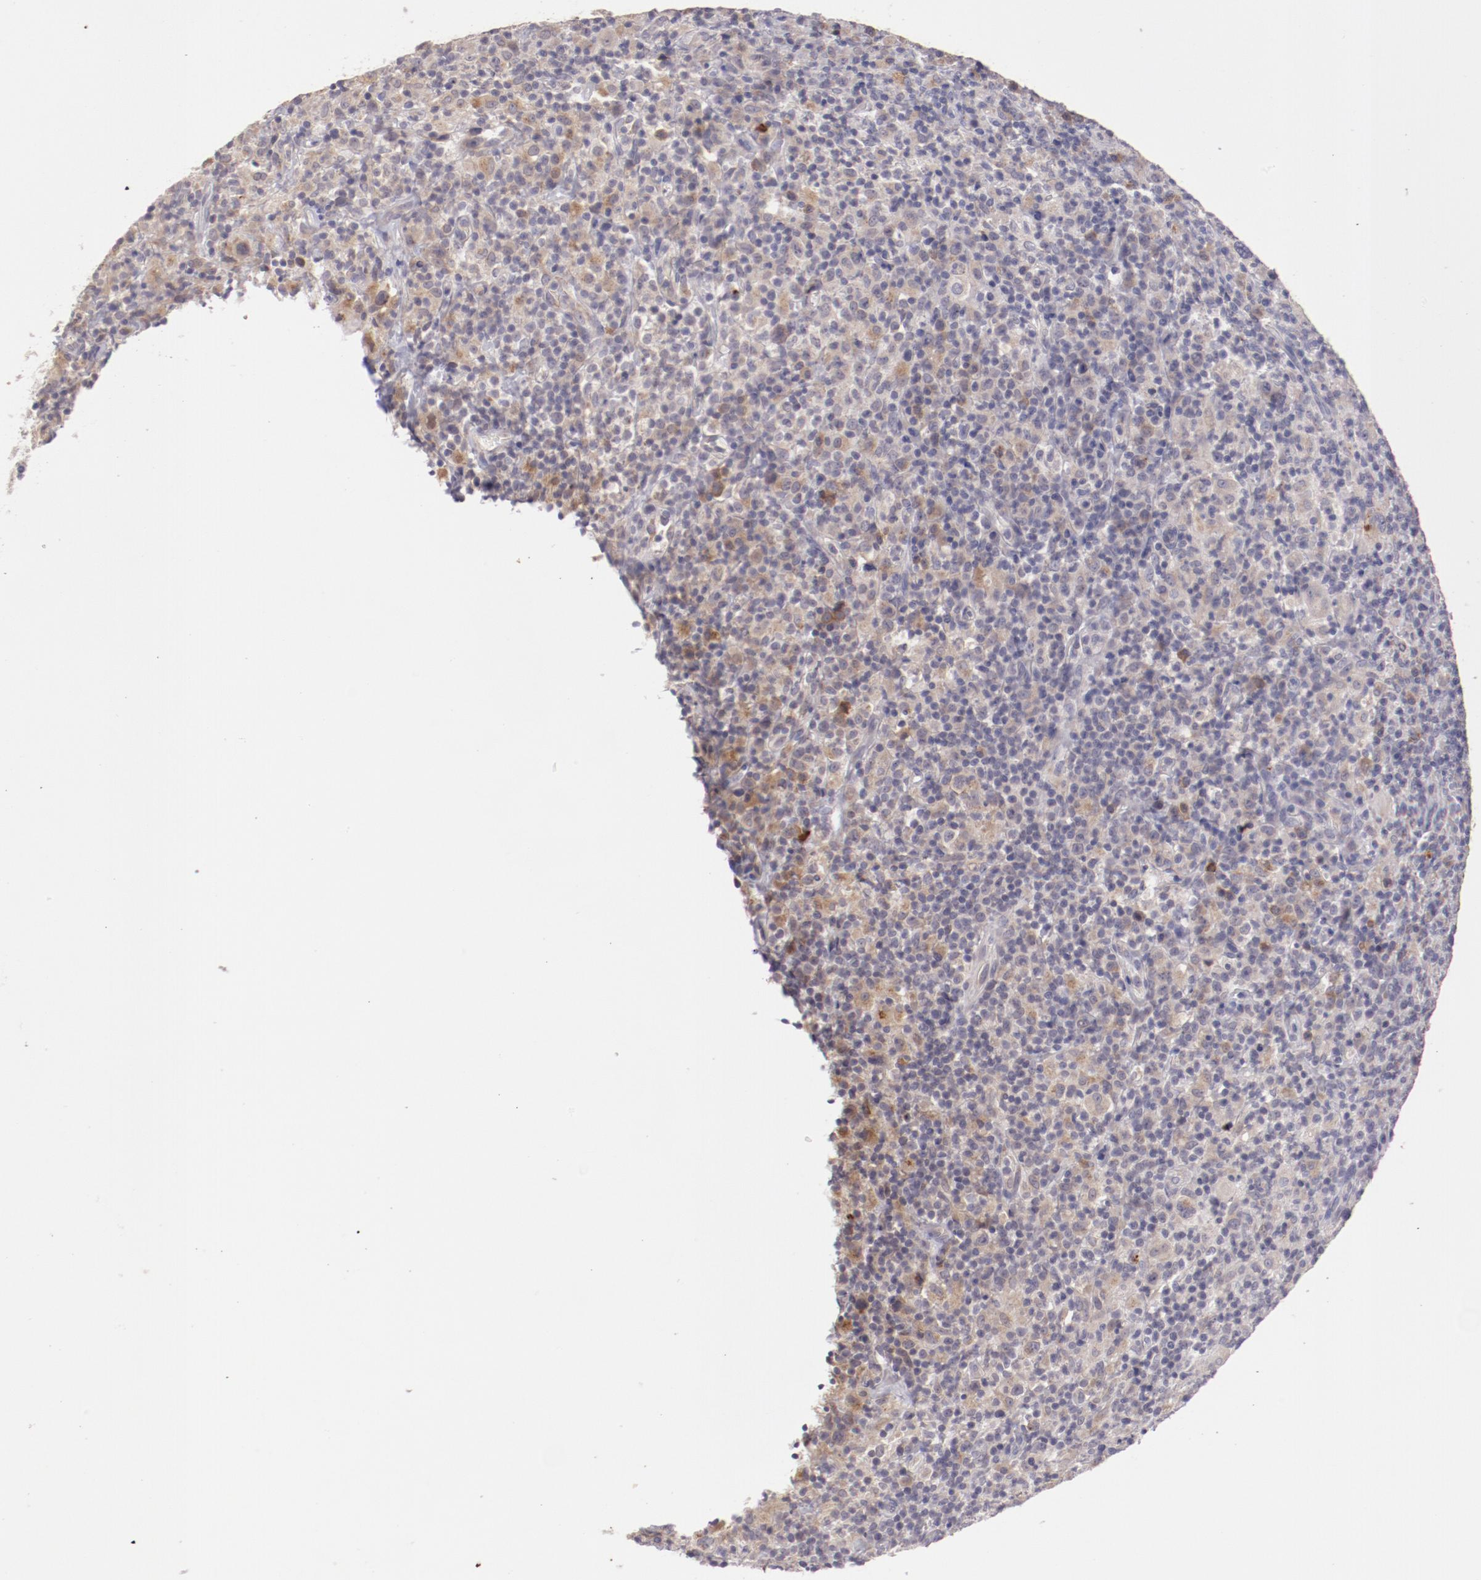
{"staining": {"intensity": "weak", "quantity": "25%-75%", "location": "cytoplasmic/membranous"}, "tissue": "lymphoma", "cell_type": "Tumor cells", "image_type": "cancer", "snomed": [{"axis": "morphology", "description": "Hodgkin's disease, NOS"}, {"axis": "topography", "description": "Lymph node"}], "caption": "Protein staining displays weak cytoplasmic/membranous expression in about 25%-75% of tumor cells in Hodgkin's disease. (DAB IHC with brightfield microscopy, high magnification).", "gene": "TRAF3", "patient": {"sex": "male", "age": 65}}